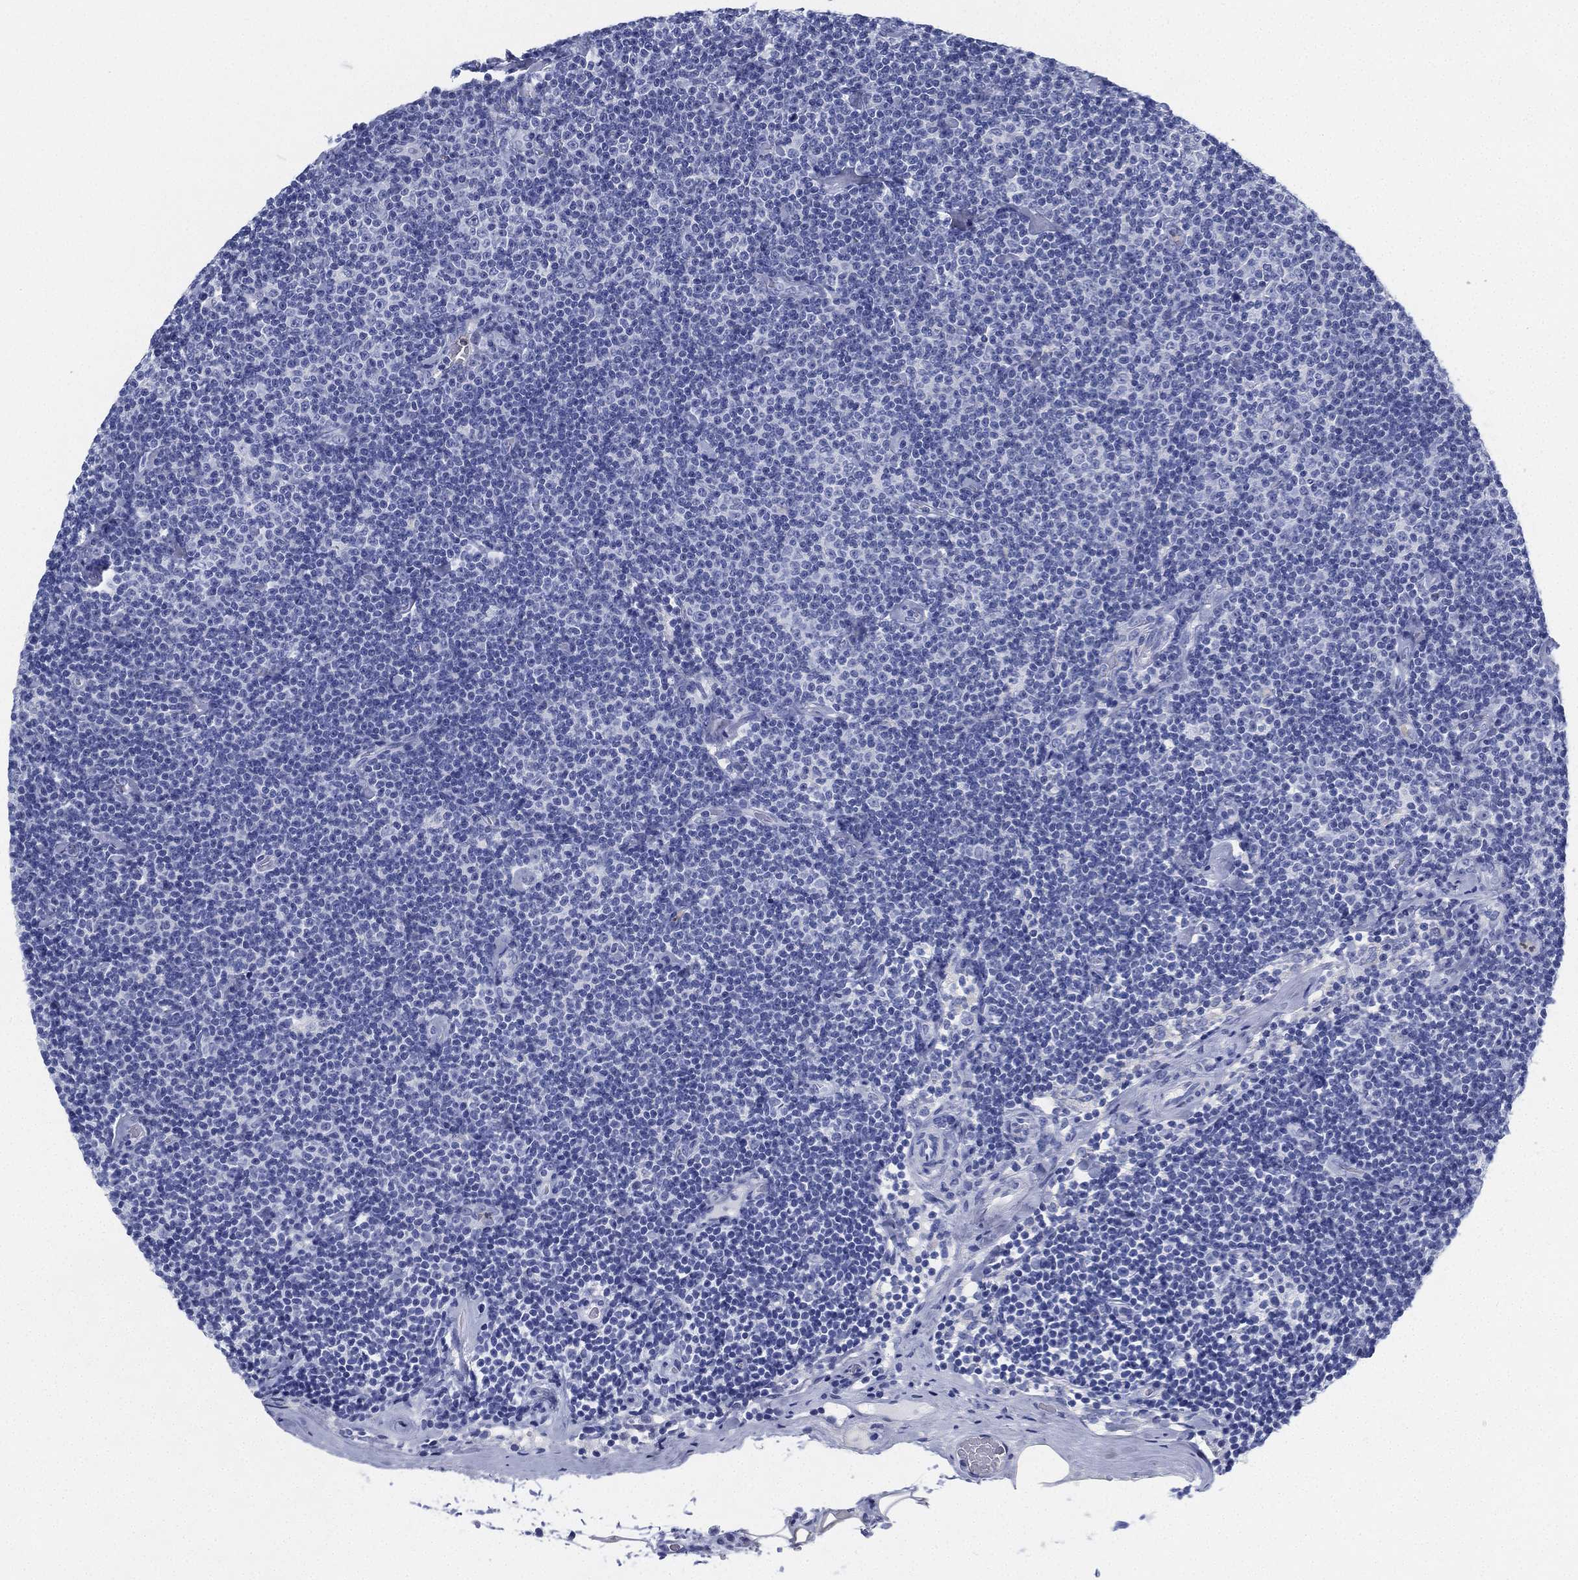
{"staining": {"intensity": "negative", "quantity": "none", "location": "none"}, "tissue": "lymphoma", "cell_type": "Tumor cells", "image_type": "cancer", "snomed": [{"axis": "morphology", "description": "Malignant lymphoma, non-Hodgkin's type, Low grade"}, {"axis": "topography", "description": "Lymph node"}], "caption": "This micrograph is of lymphoma stained with immunohistochemistry (IHC) to label a protein in brown with the nuclei are counter-stained blue. There is no expression in tumor cells. (Immunohistochemistry (ihc), brightfield microscopy, high magnification).", "gene": "DEFB121", "patient": {"sex": "male", "age": 81}}